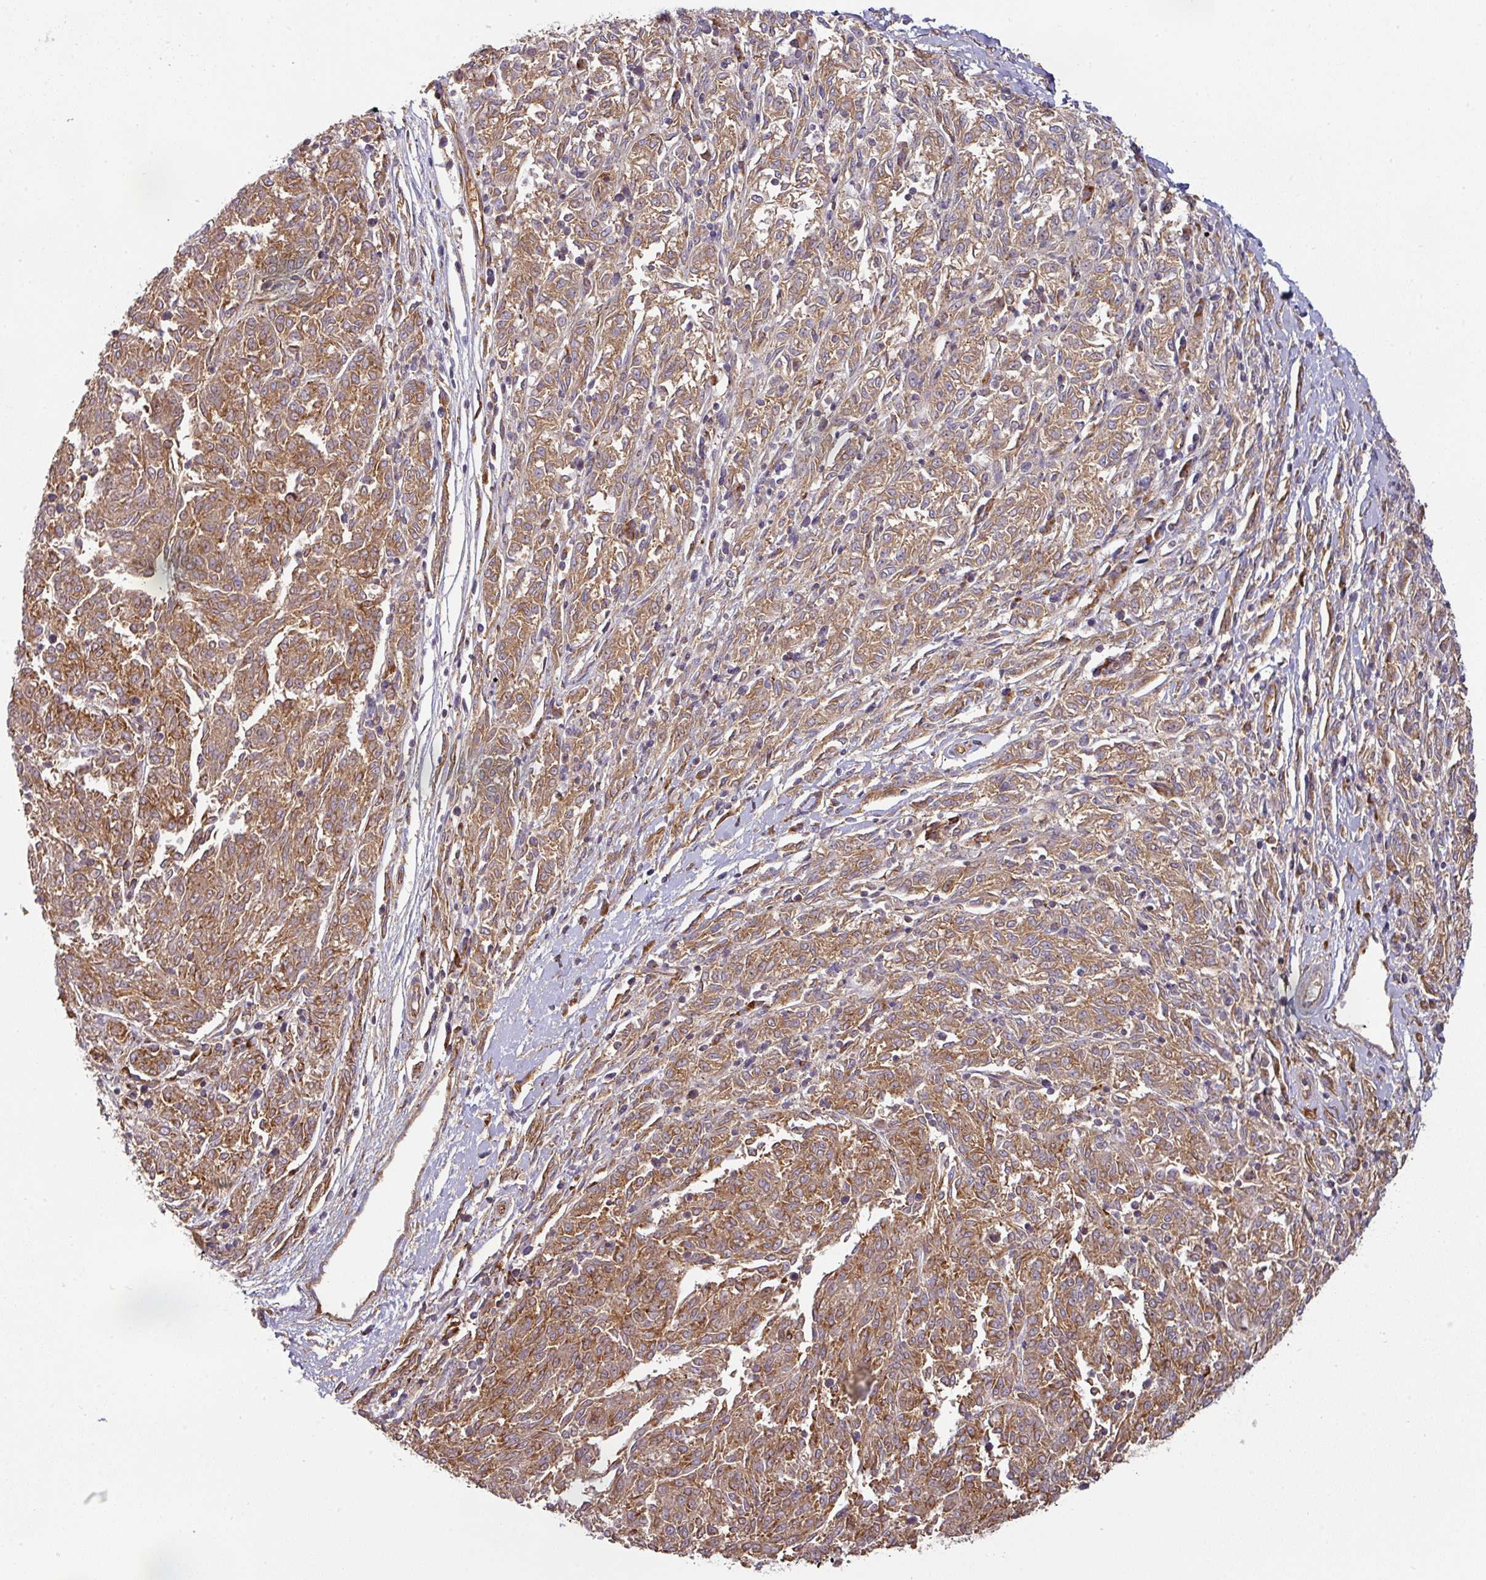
{"staining": {"intensity": "moderate", "quantity": ">75%", "location": "cytoplasmic/membranous"}, "tissue": "melanoma", "cell_type": "Tumor cells", "image_type": "cancer", "snomed": [{"axis": "morphology", "description": "Malignant melanoma, NOS"}, {"axis": "topography", "description": "Skin"}], "caption": "Malignant melanoma stained with a protein marker shows moderate staining in tumor cells.", "gene": "CASP2", "patient": {"sex": "female", "age": 72}}